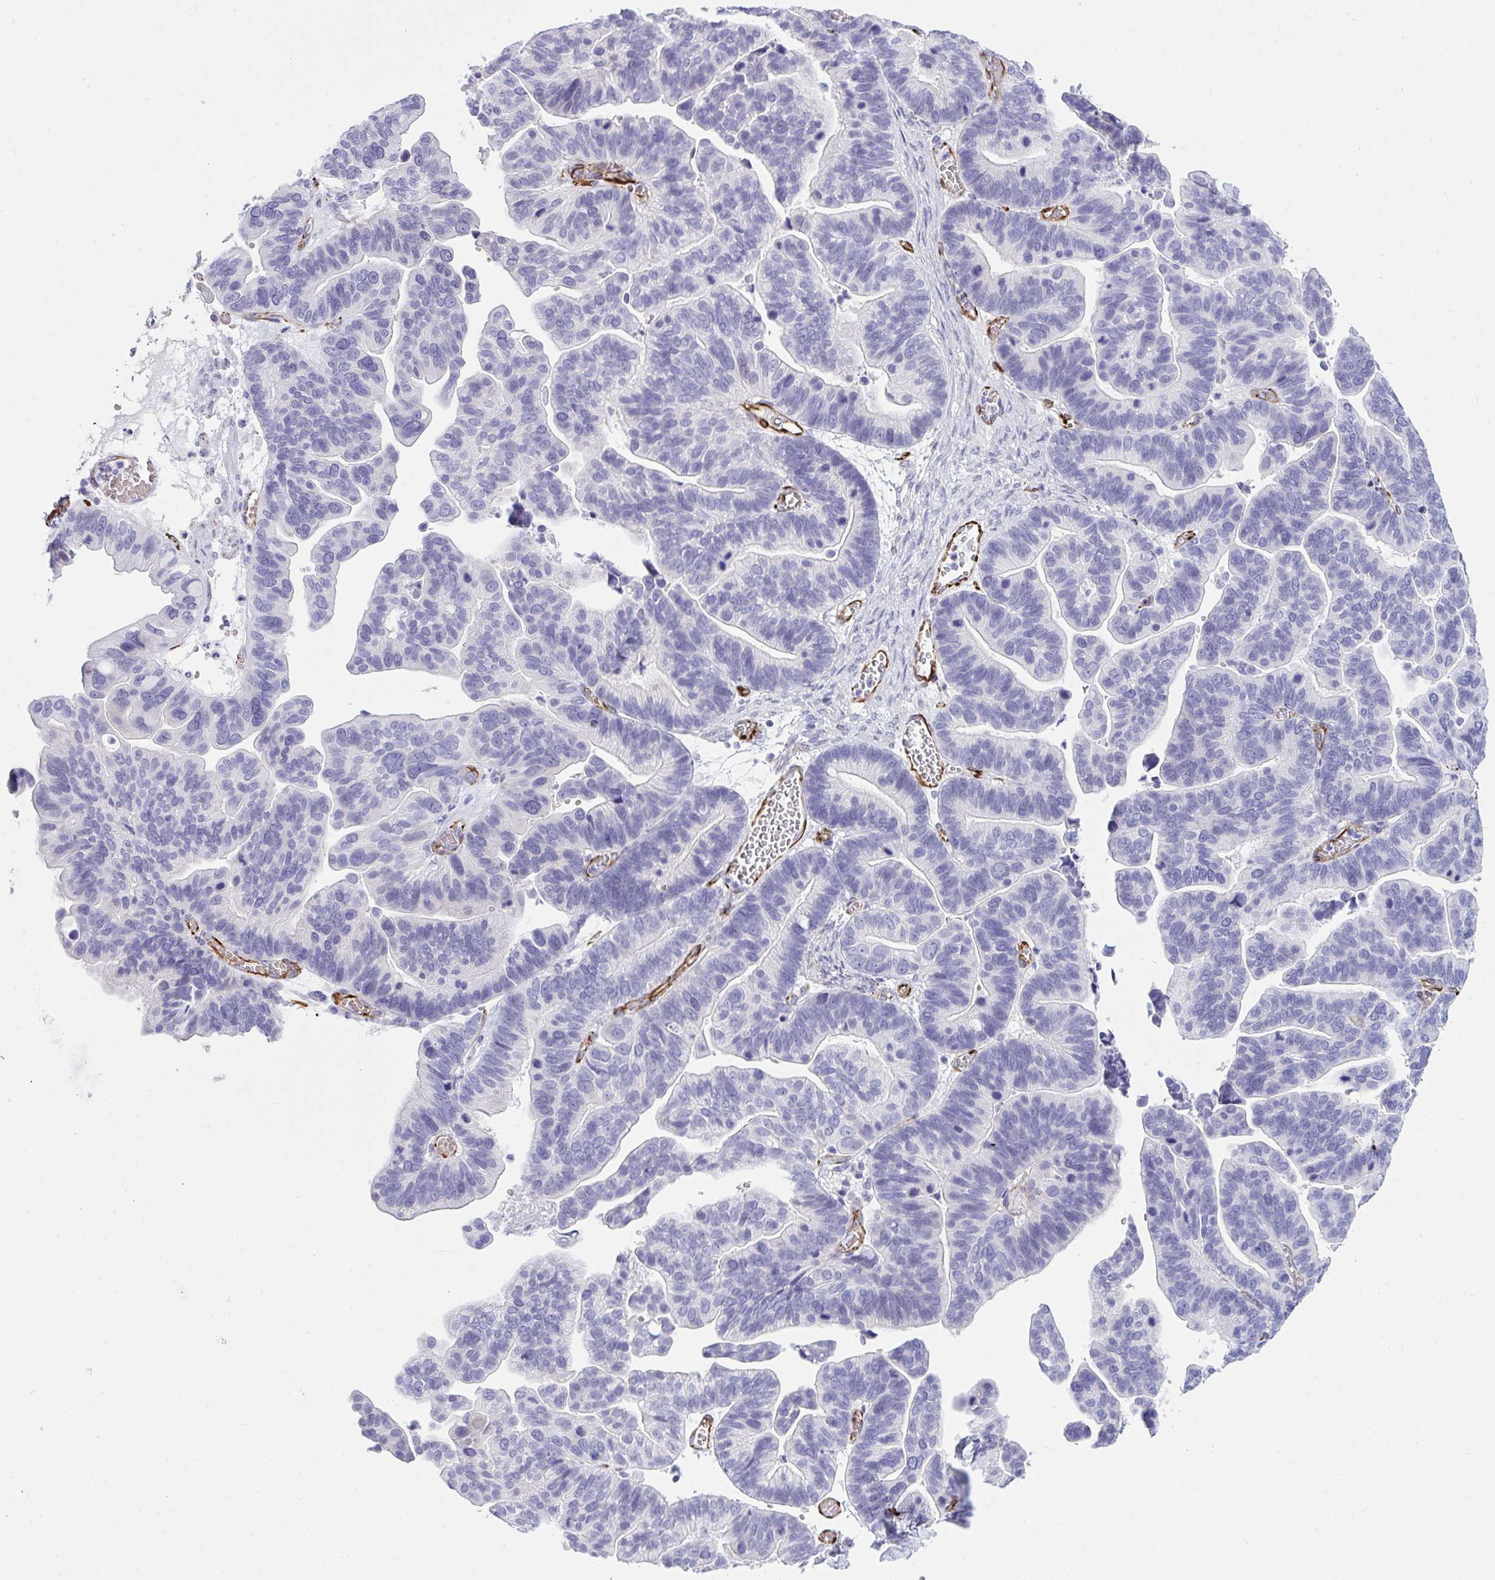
{"staining": {"intensity": "negative", "quantity": "none", "location": "none"}, "tissue": "ovarian cancer", "cell_type": "Tumor cells", "image_type": "cancer", "snomed": [{"axis": "morphology", "description": "Cystadenocarcinoma, serous, NOS"}, {"axis": "topography", "description": "Ovary"}], "caption": "Histopathology image shows no protein staining in tumor cells of serous cystadenocarcinoma (ovarian) tissue.", "gene": "SLC35B1", "patient": {"sex": "female", "age": 56}}